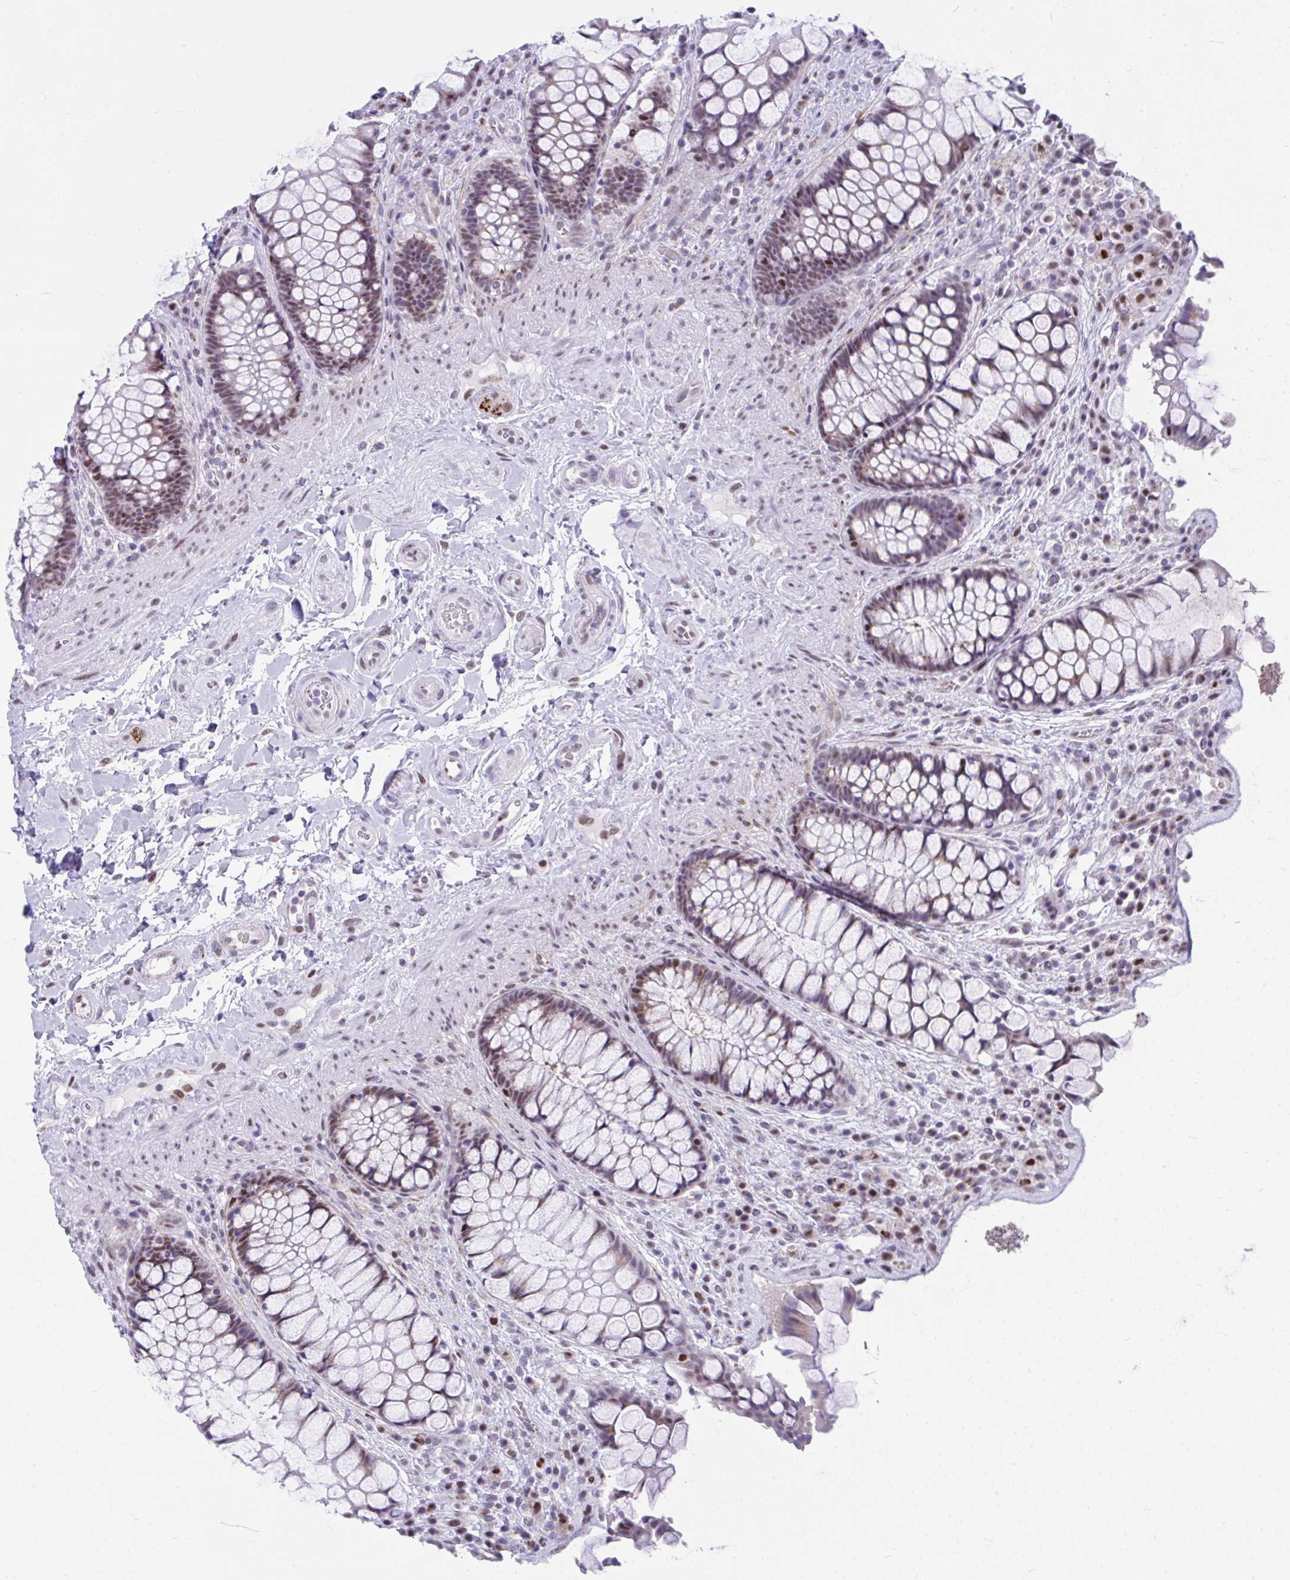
{"staining": {"intensity": "weak", "quantity": "25%-75%", "location": "nuclear"}, "tissue": "rectum", "cell_type": "Glandular cells", "image_type": "normal", "snomed": [{"axis": "morphology", "description": "Normal tissue, NOS"}, {"axis": "topography", "description": "Rectum"}], "caption": "Approximately 25%-75% of glandular cells in unremarkable rectum demonstrate weak nuclear protein staining as visualized by brown immunohistochemical staining.", "gene": "SLC35C2", "patient": {"sex": "female", "age": 58}}